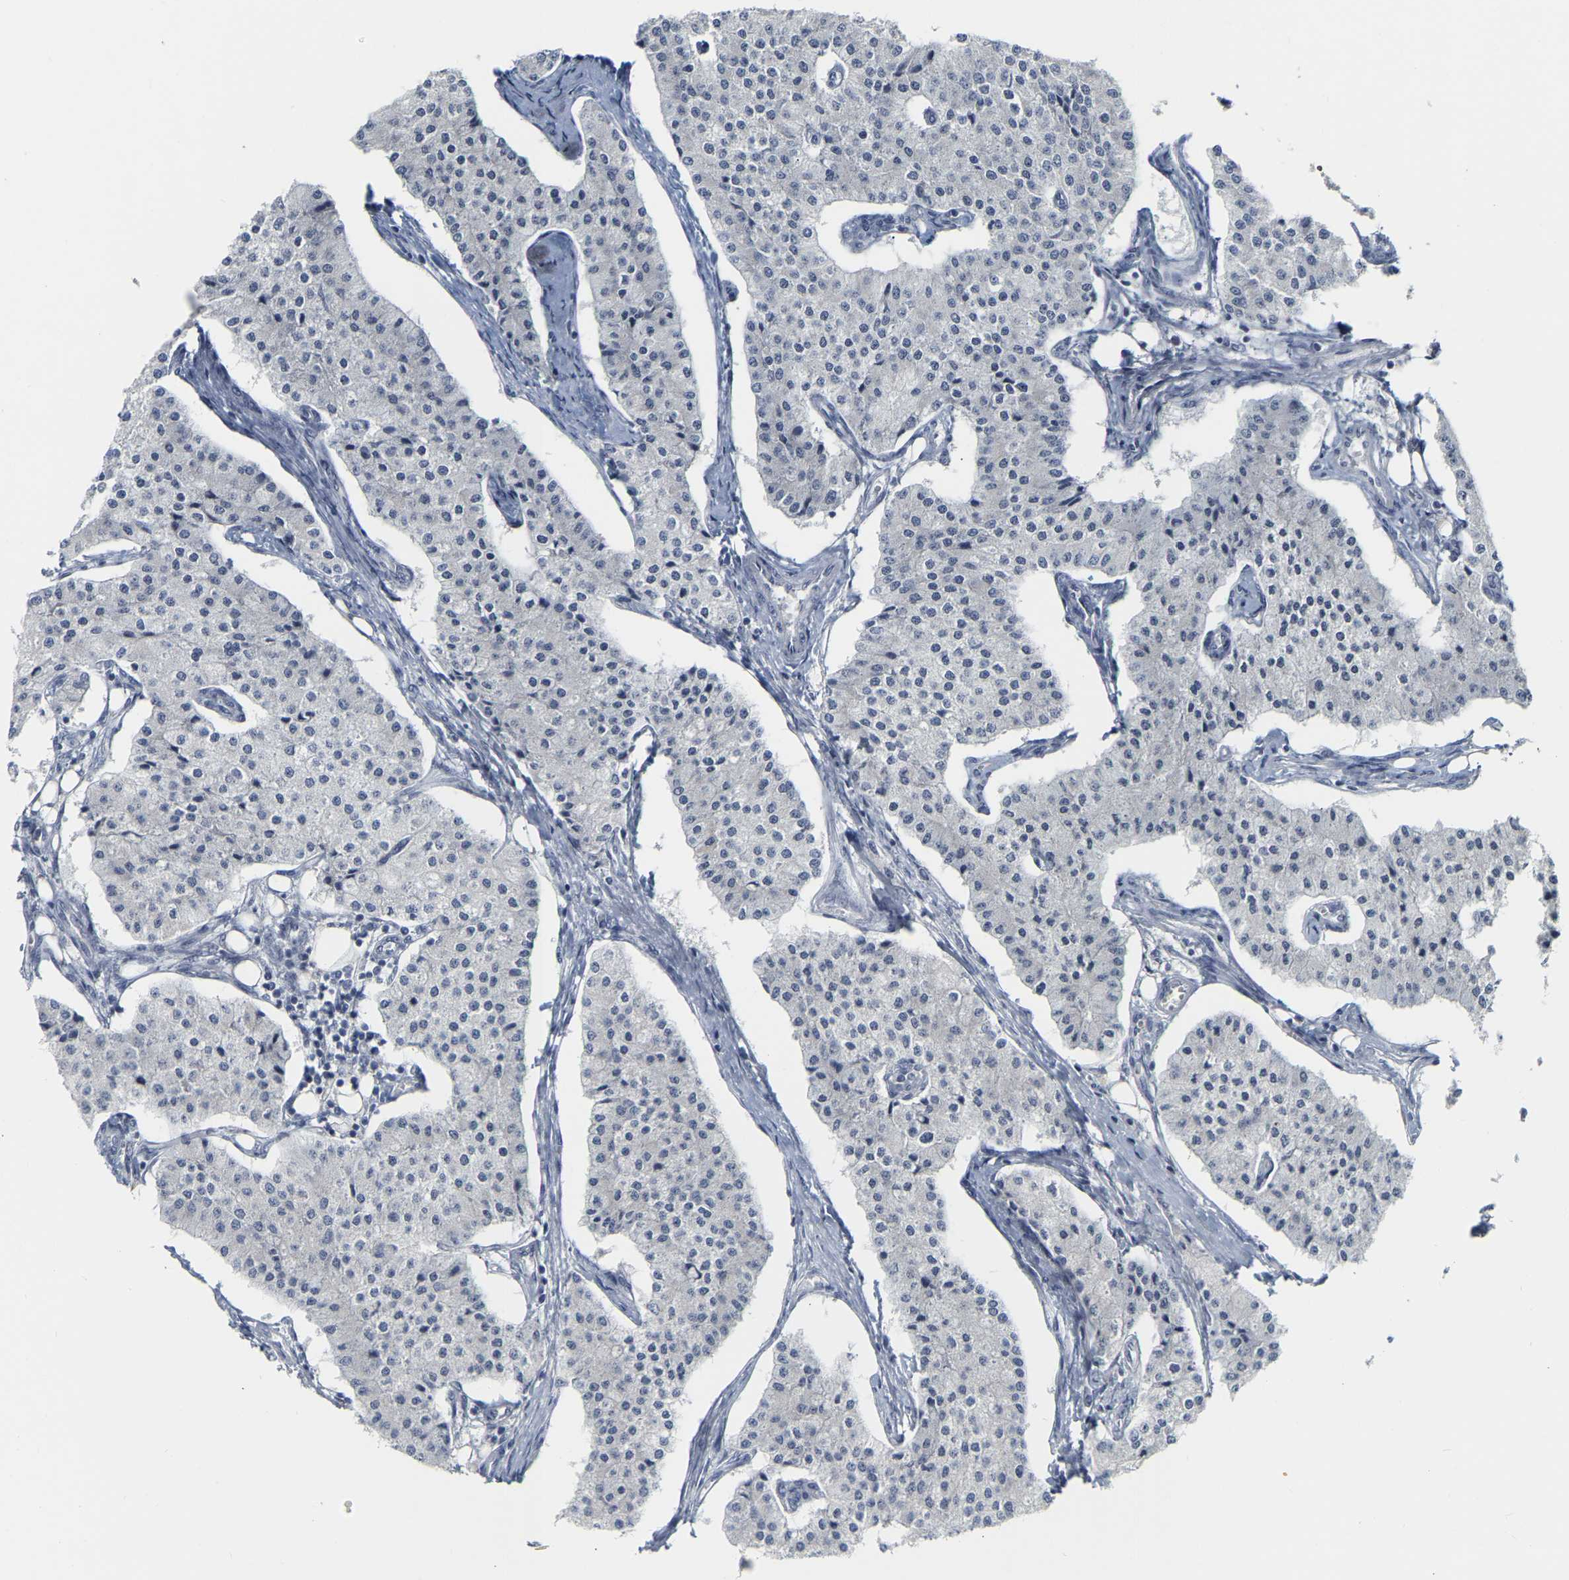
{"staining": {"intensity": "negative", "quantity": "none", "location": "none"}, "tissue": "carcinoid", "cell_type": "Tumor cells", "image_type": "cancer", "snomed": [{"axis": "morphology", "description": "Carcinoid, malignant, NOS"}, {"axis": "topography", "description": "Colon"}], "caption": "The histopathology image displays no staining of tumor cells in carcinoid.", "gene": "KRT76", "patient": {"sex": "female", "age": 52}}